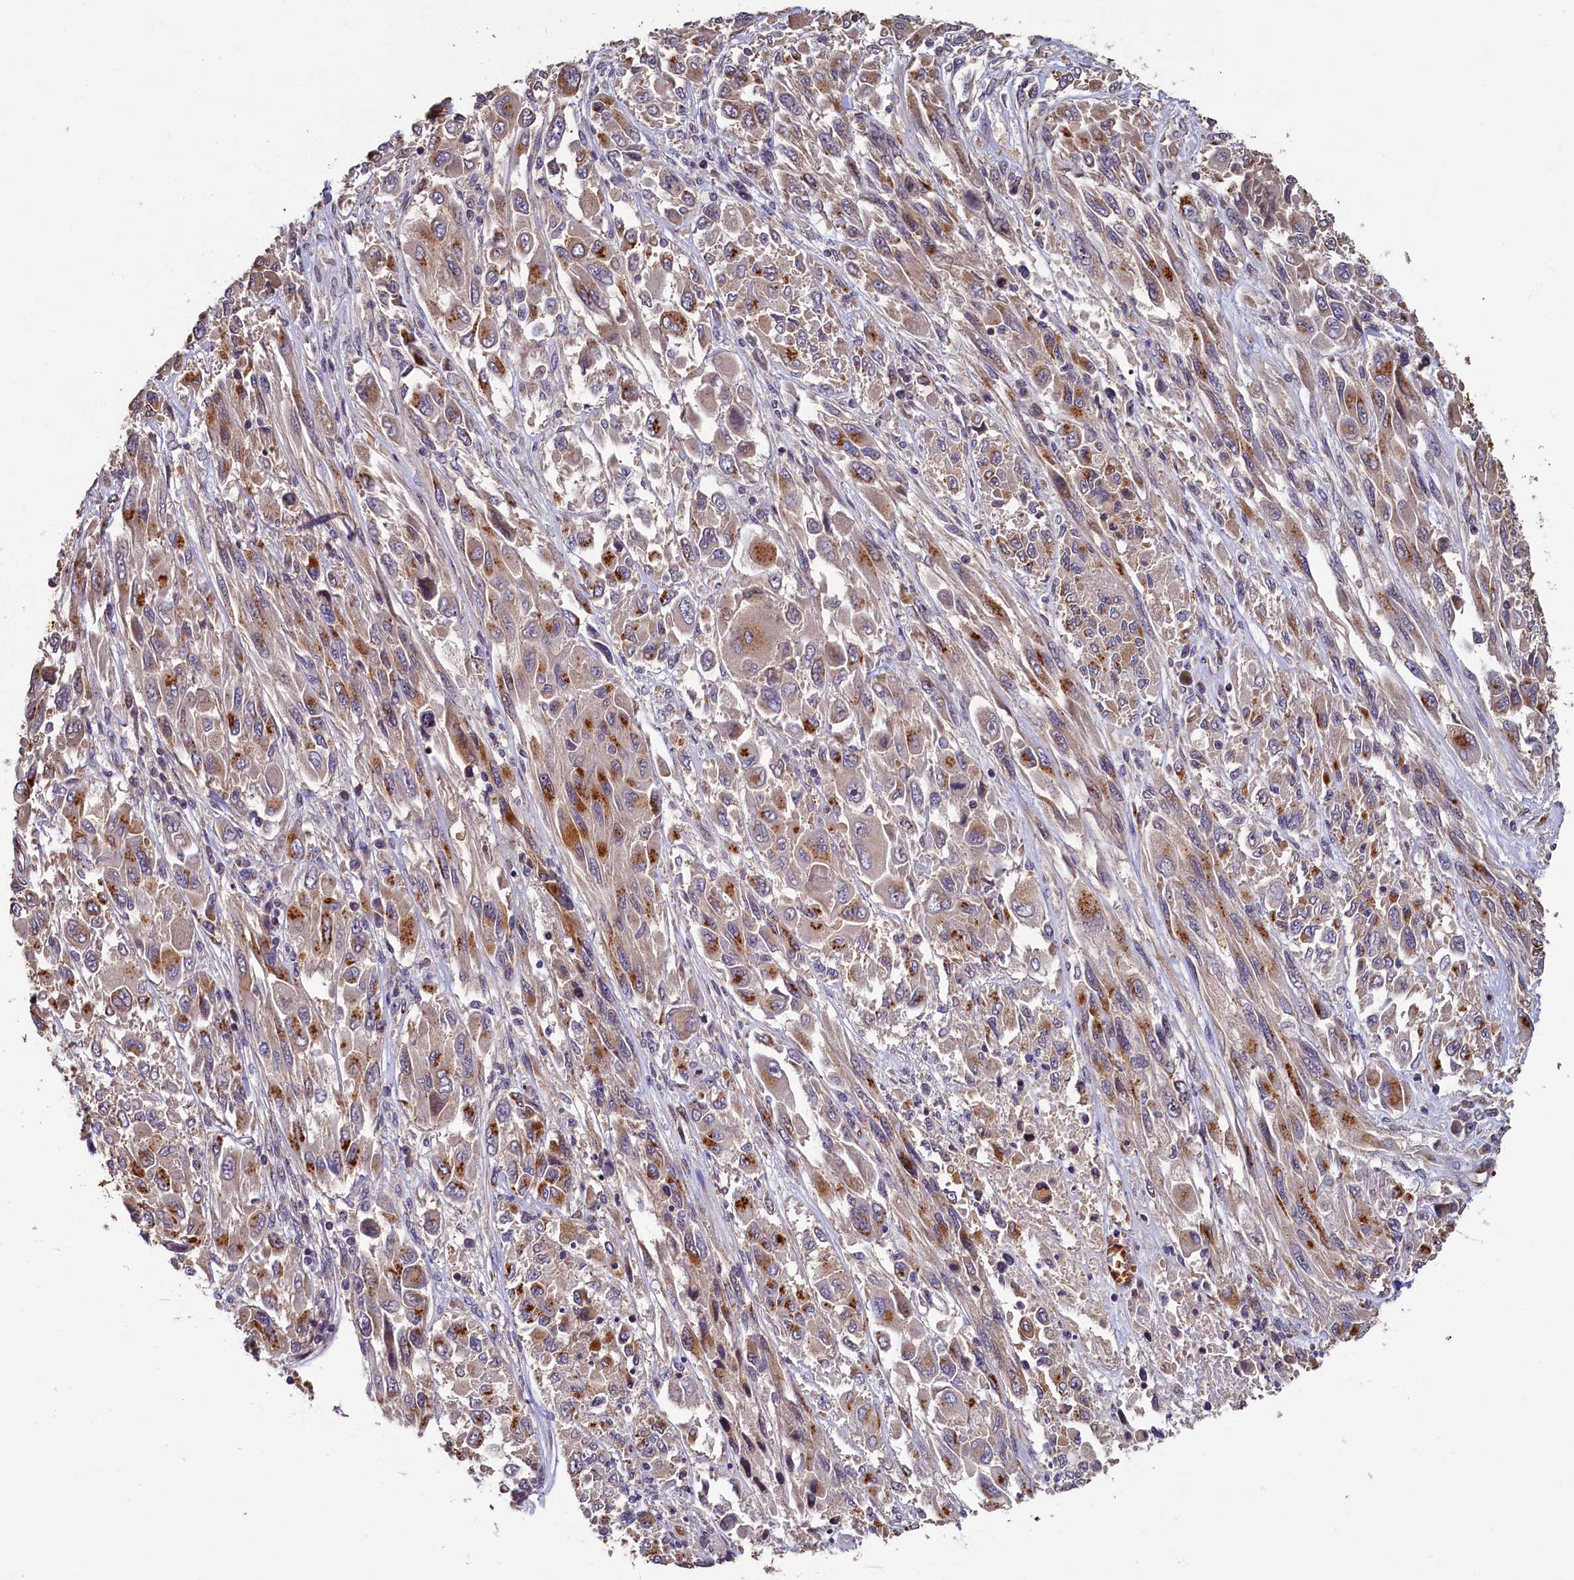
{"staining": {"intensity": "strong", "quantity": "<25%", "location": "cytoplasmic/membranous"}, "tissue": "melanoma", "cell_type": "Tumor cells", "image_type": "cancer", "snomed": [{"axis": "morphology", "description": "Malignant melanoma, NOS"}, {"axis": "topography", "description": "Skin"}], "caption": "This histopathology image demonstrates melanoma stained with immunohistochemistry (IHC) to label a protein in brown. The cytoplasmic/membranous of tumor cells show strong positivity for the protein. Nuclei are counter-stained blue.", "gene": "TMEM181", "patient": {"sex": "female", "age": 91}}